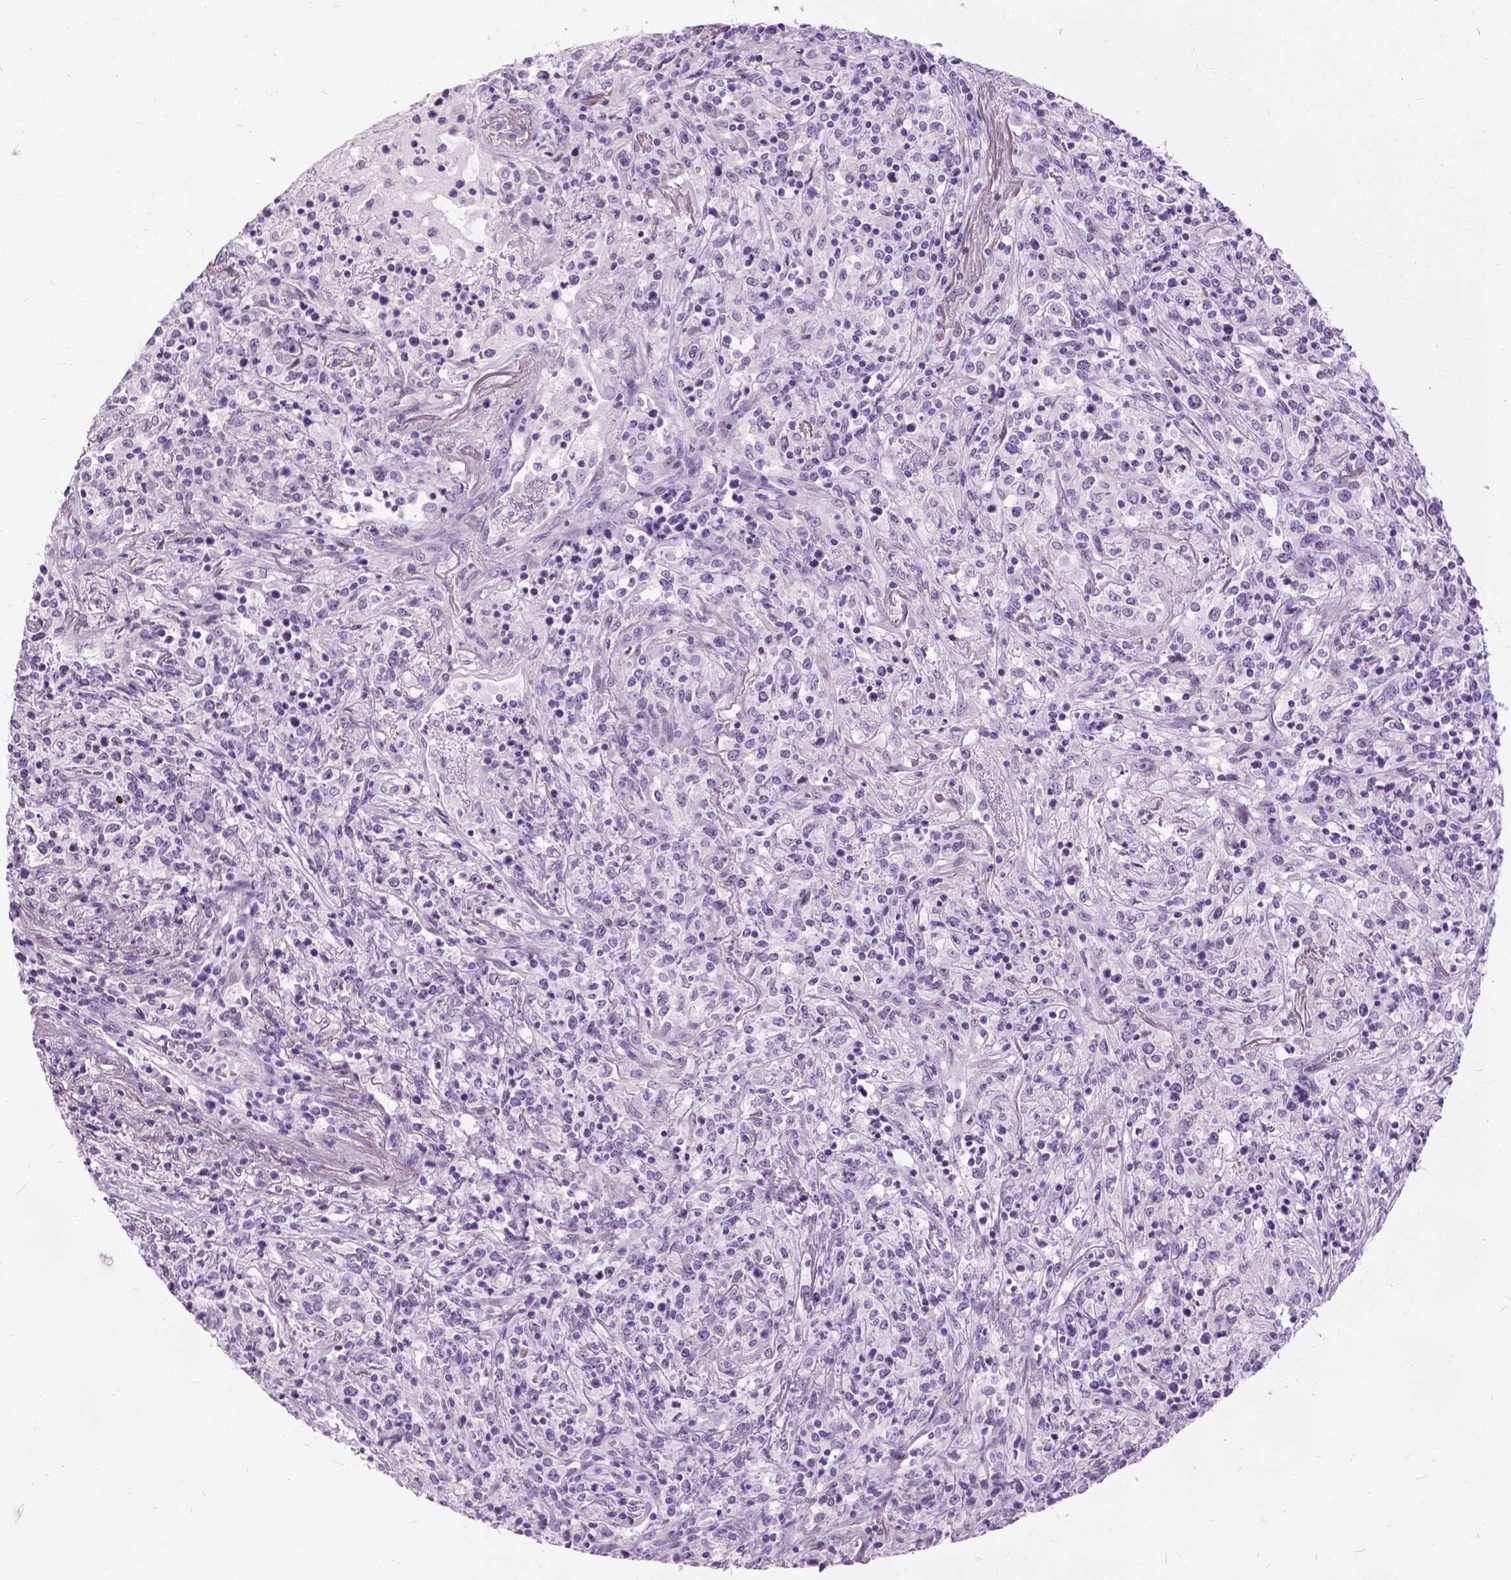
{"staining": {"intensity": "negative", "quantity": "none", "location": "none"}, "tissue": "lymphoma", "cell_type": "Tumor cells", "image_type": "cancer", "snomed": [{"axis": "morphology", "description": "Malignant lymphoma, non-Hodgkin's type, High grade"}, {"axis": "topography", "description": "Lung"}], "caption": "Protein analysis of malignant lymphoma, non-Hodgkin's type (high-grade) shows no significant positivity in tumor cells.", "gene": "PROB1", "patient": {"sex": "male", "age": 79}}